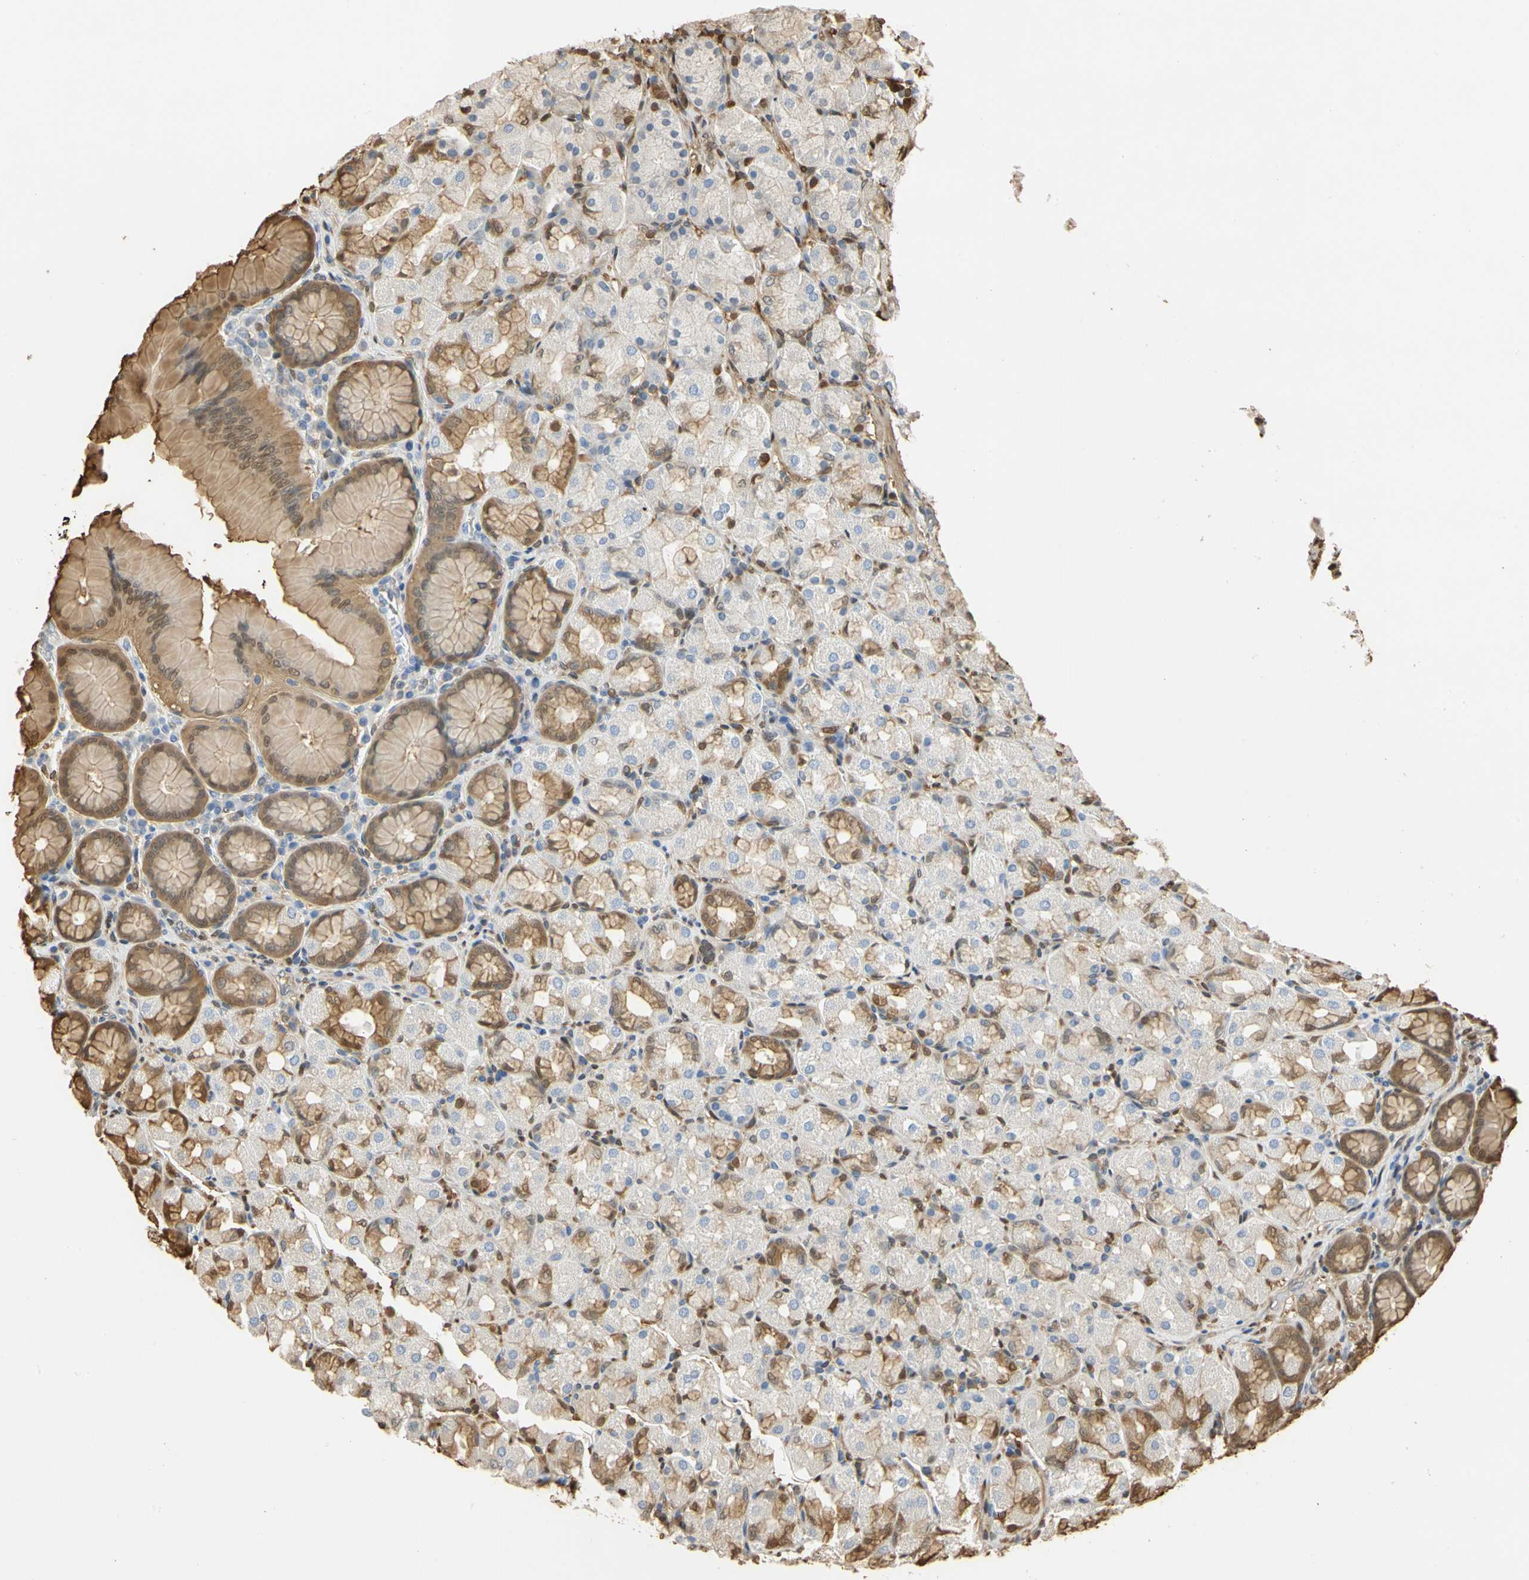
{"staining": {"intensity": "moderate", "quantity": "25%-75%", "location": "cytoplasmic/membranous,nuclear"}, "tissue": "stomach", "cell_type": "Glandular cells", "image_type": "normal", "snomed": [{"axis": "morphology", "description": "Normal tissue, NOS"}, {"axis": "topography", "description": "Stomach, upper"}], "caption": "Immunohistochemical staining of benign stomach shows medium levels of moderate cytoplasmic/membranous,nuclear staining in approximately 25%-75% of glandular cells. The protein is stained brown, and the nuclei are stained in blue (DAB IHC with brightfield microscopy, high magnification).", "gene": "S100A6", "patient": {"sex": "male", "age": 68}}